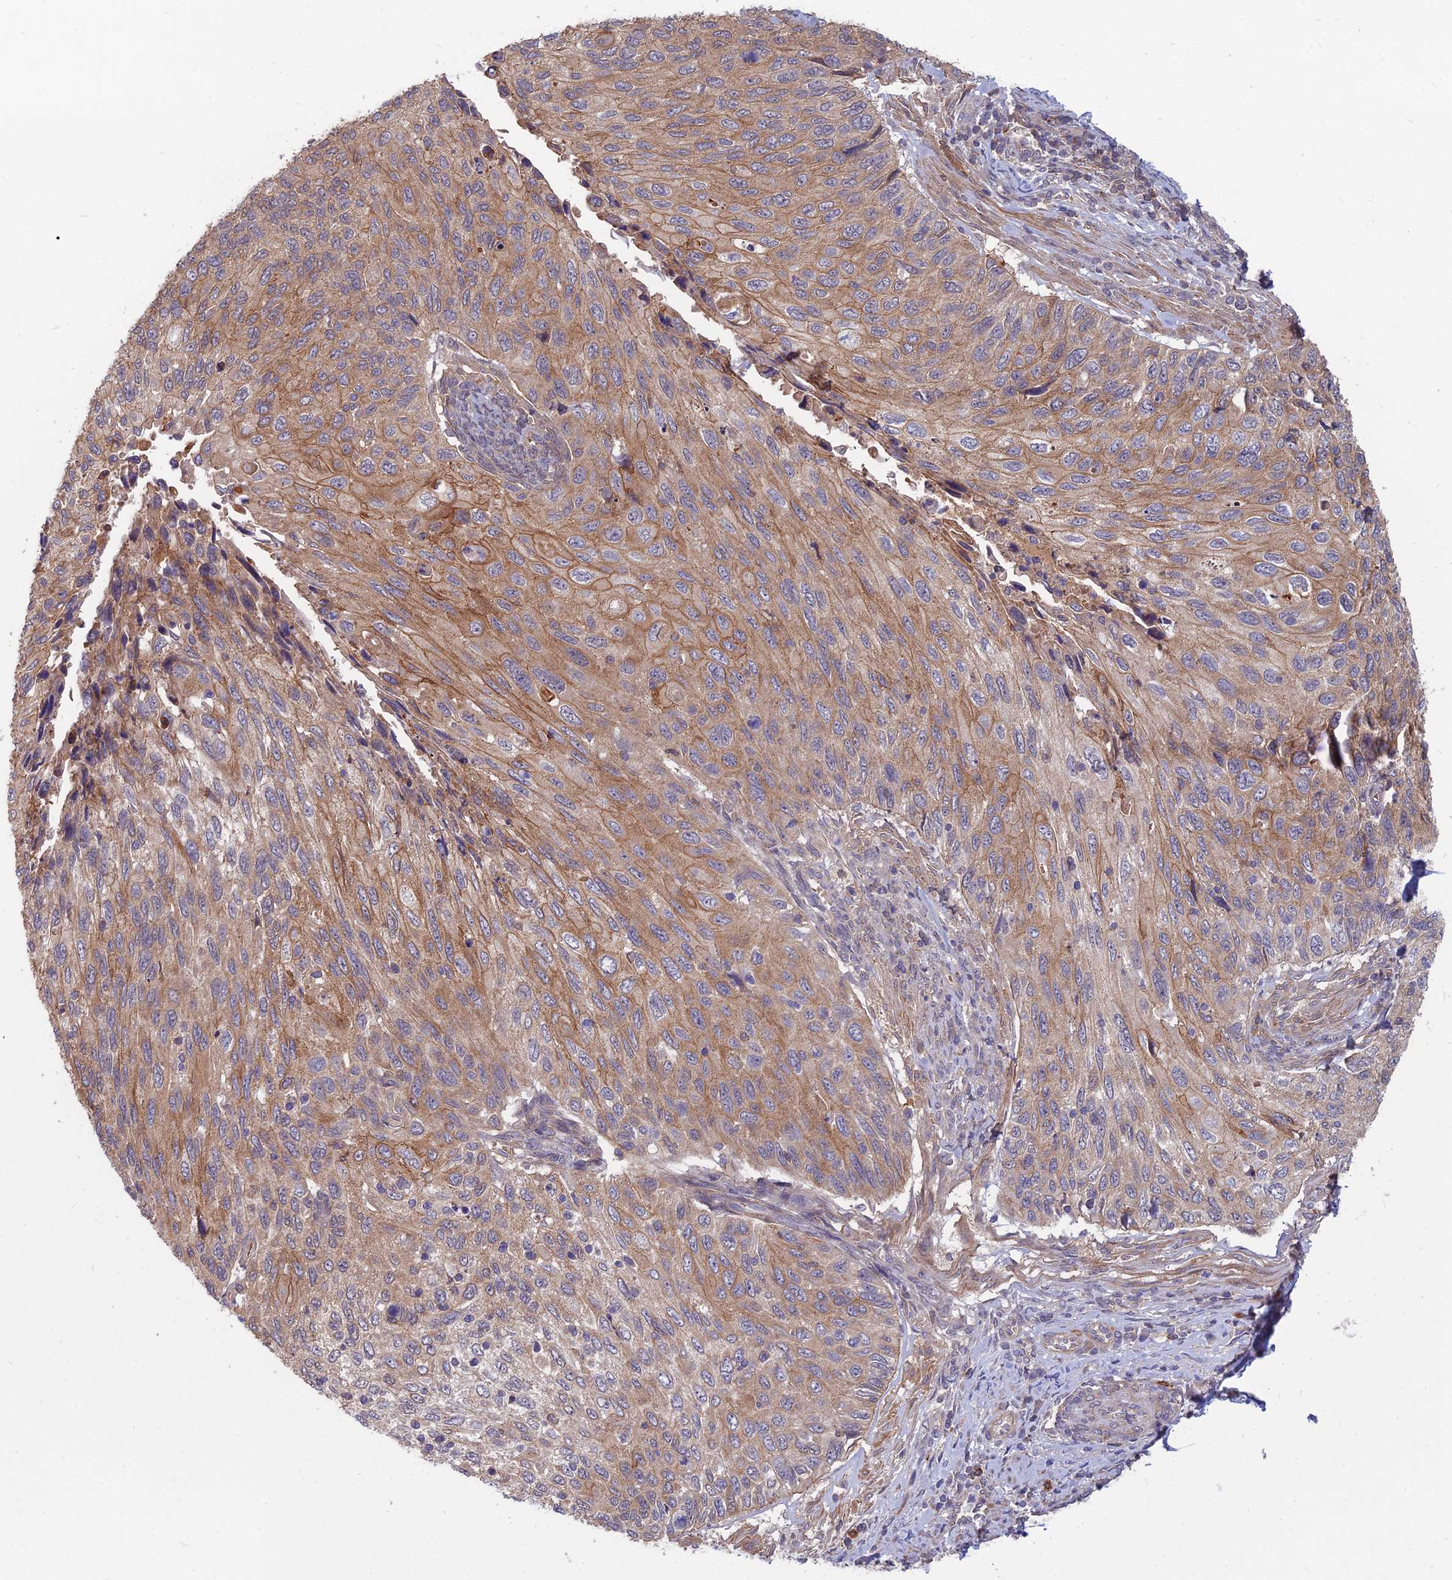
{"staining": {"intensity": "moderate", "quantity": "25%-75%", "location": "cytoplasmic/membranous"}, "tissue": "cervical cancer", "cell_type": "Tumor cells", "image_type": "cancer", "snomed": [{"axis": "morphology", "description": "Squamous cell carcinoma, NOS"}, {"axis": "topography", "description": "Cervix"}], "caption": "Moderate cytoplasmic/membranous protein staining is seen in approximately 25%-75% of tumor cells in cervical cancer.", "gene": "OPA3", "patient": {"sex": "female", "age": 70}}